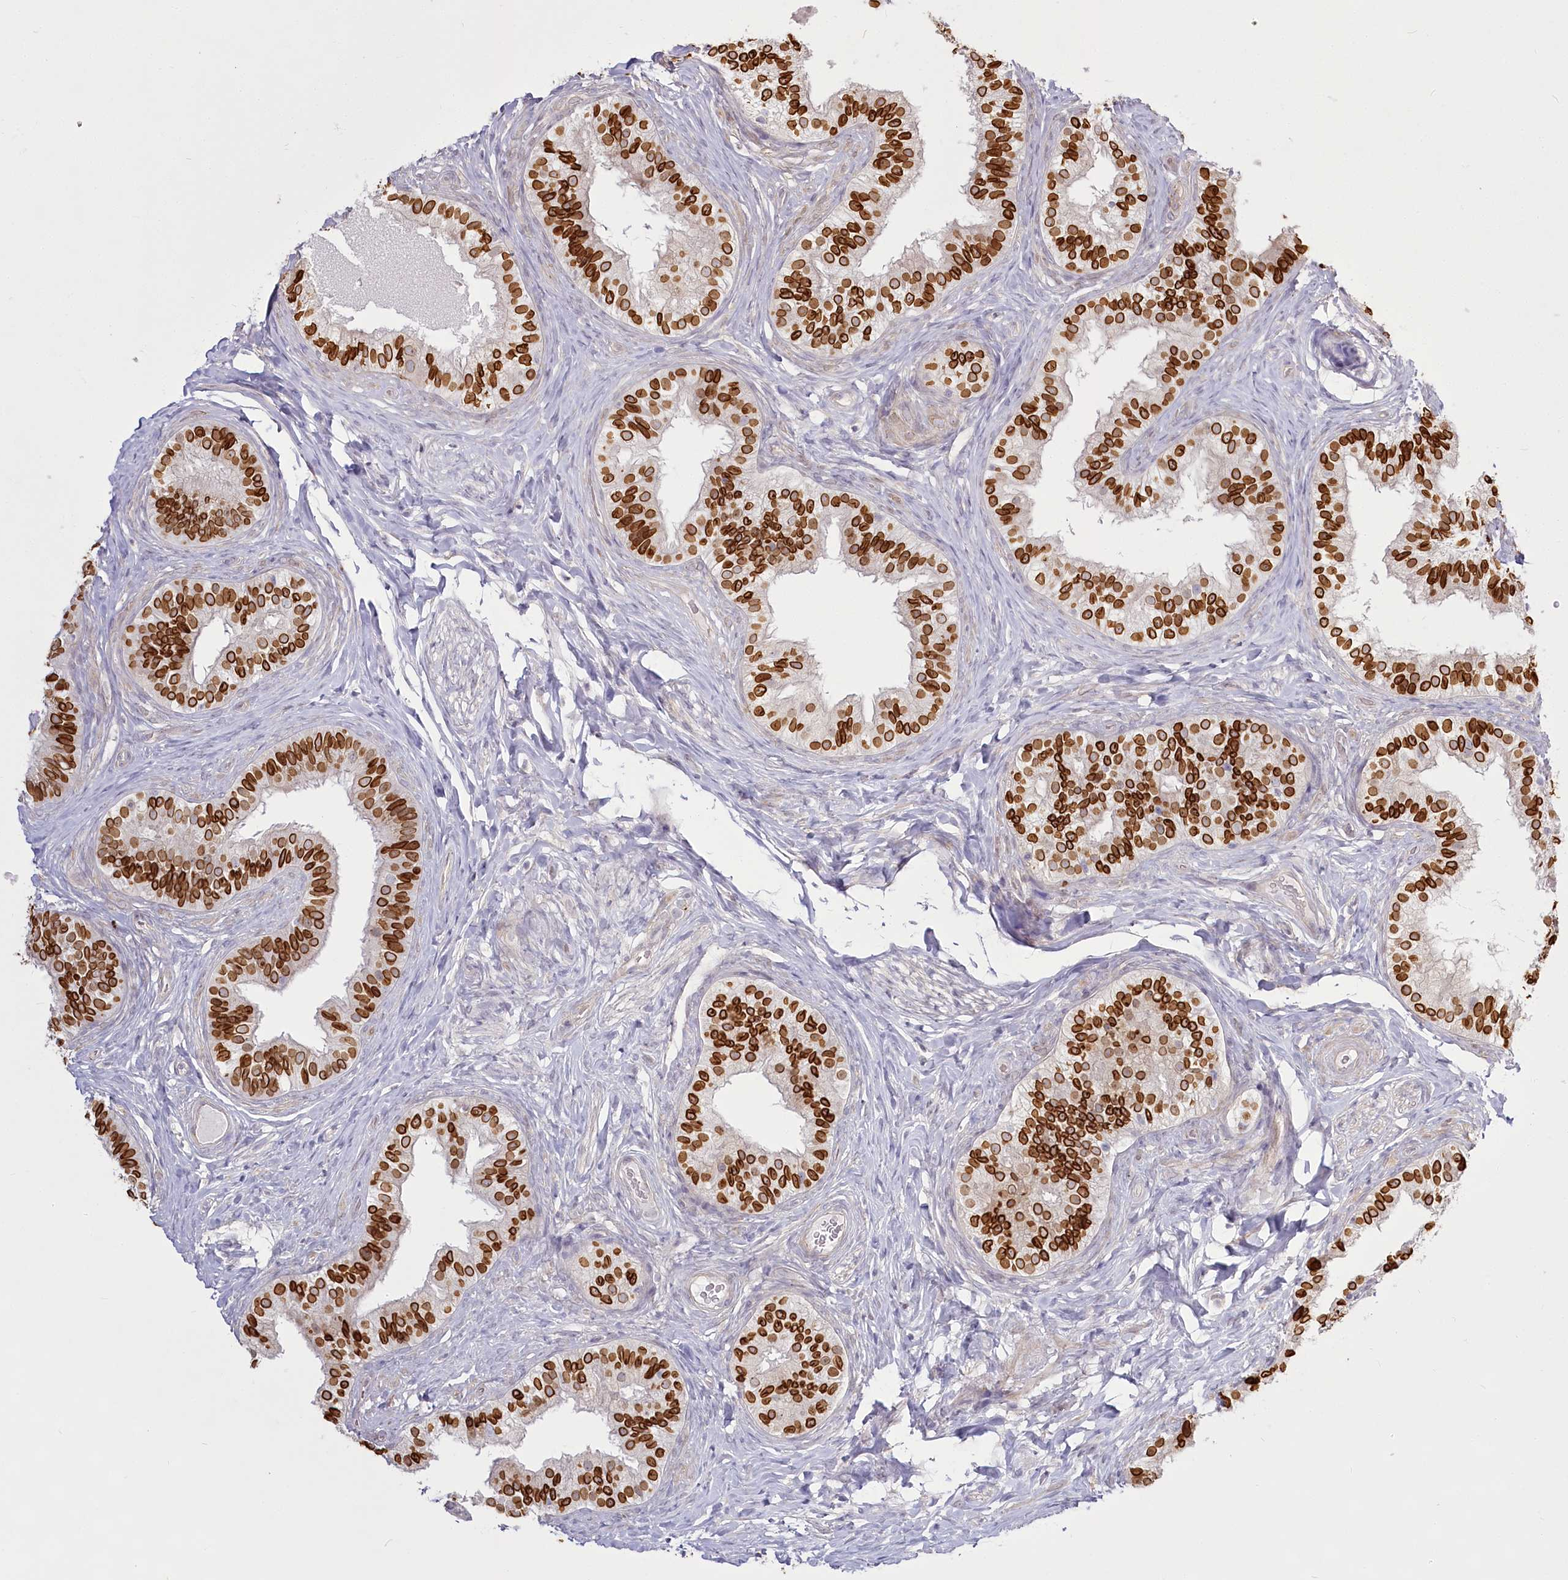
{"staining": {"intensity": "strong", "quantity": "25%-75%", "location": "cytoplasmic/membranous,nuclear"}, "tissue": "epididymis", "cell_type": "Glandular cells", "image_type": "normal", "snomed": [{"axis": "morphology", "description": "Normal tissue, NOS"}, {"axis": "topography", "description": "Epididymis"}], "caption": "A micrograph showing strong cytoplasmic/membranous,nuclear positivity in approximately 25%-75% of glandular cells in unremarkable epididymis, as visualized by brown immunohistochemical staining.", "gene": "SPINK13", "patient": {"sex": "male", "age": 49}}